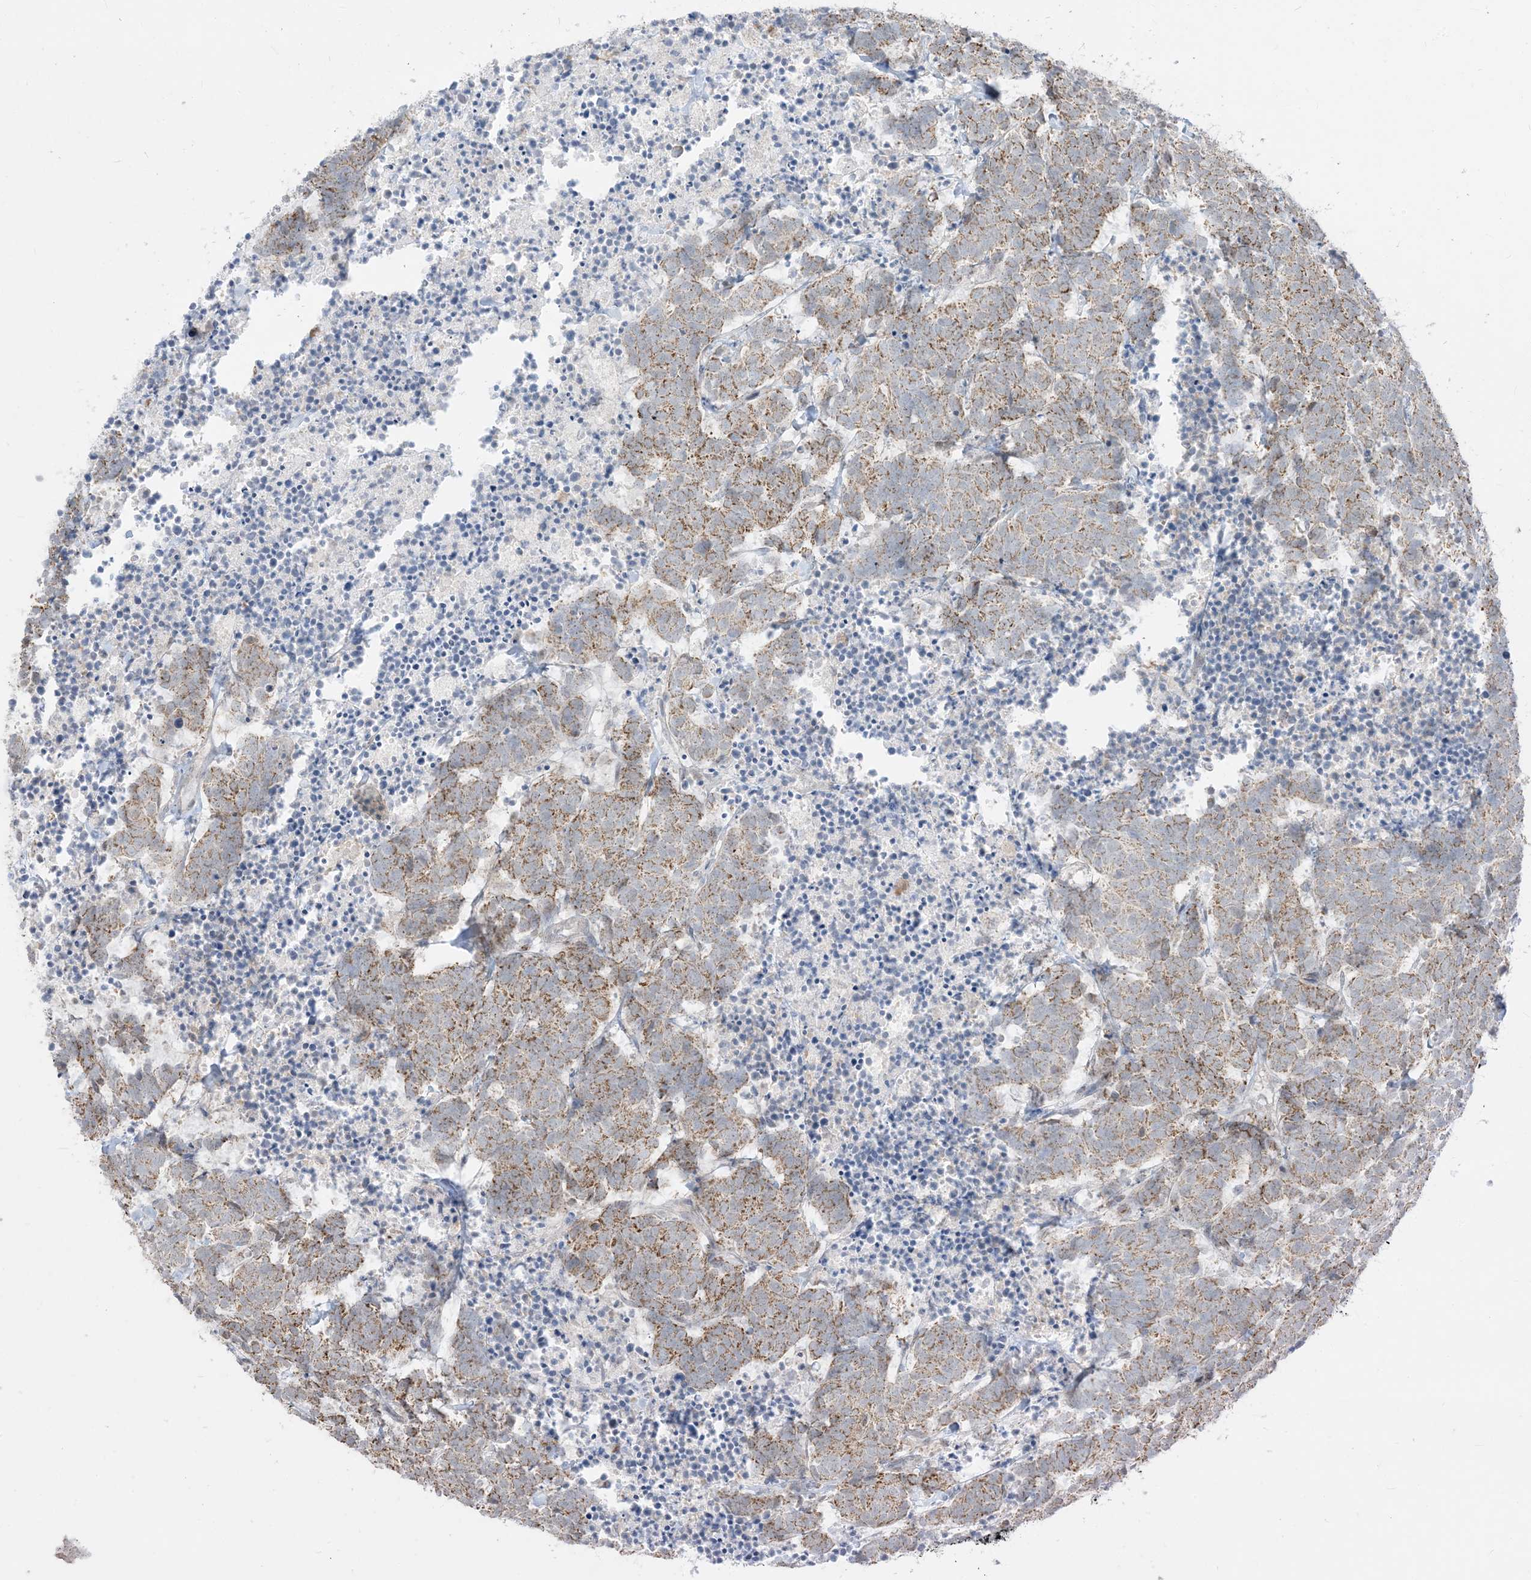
{"staining": {"intensity": "moderate", "quantity": ">75%", "location": "cytoplasmic/membranous"}, "tissue": "carcinoid", "cell_type": "Tumor cells", "image_type": "cancer", "snomed": [{"axis": "morphology", "description": "Carcinoma, NOS"}, {"axis": "morphology", "description": "Carcinoid, malignant, NOS"}, {"axis": "topography", "description": "Urinary bladder"}], "caption": "Brown immunohistochemical staining in human carcinoma reveals moderate cytoplasmic/membranous staining in about >75% of tumor cells. (DAB IHC, brown staining for protein, blue staining for nuclei).", "gene": "KANSL3", "patient": {"sex": "male", "age": 57}}